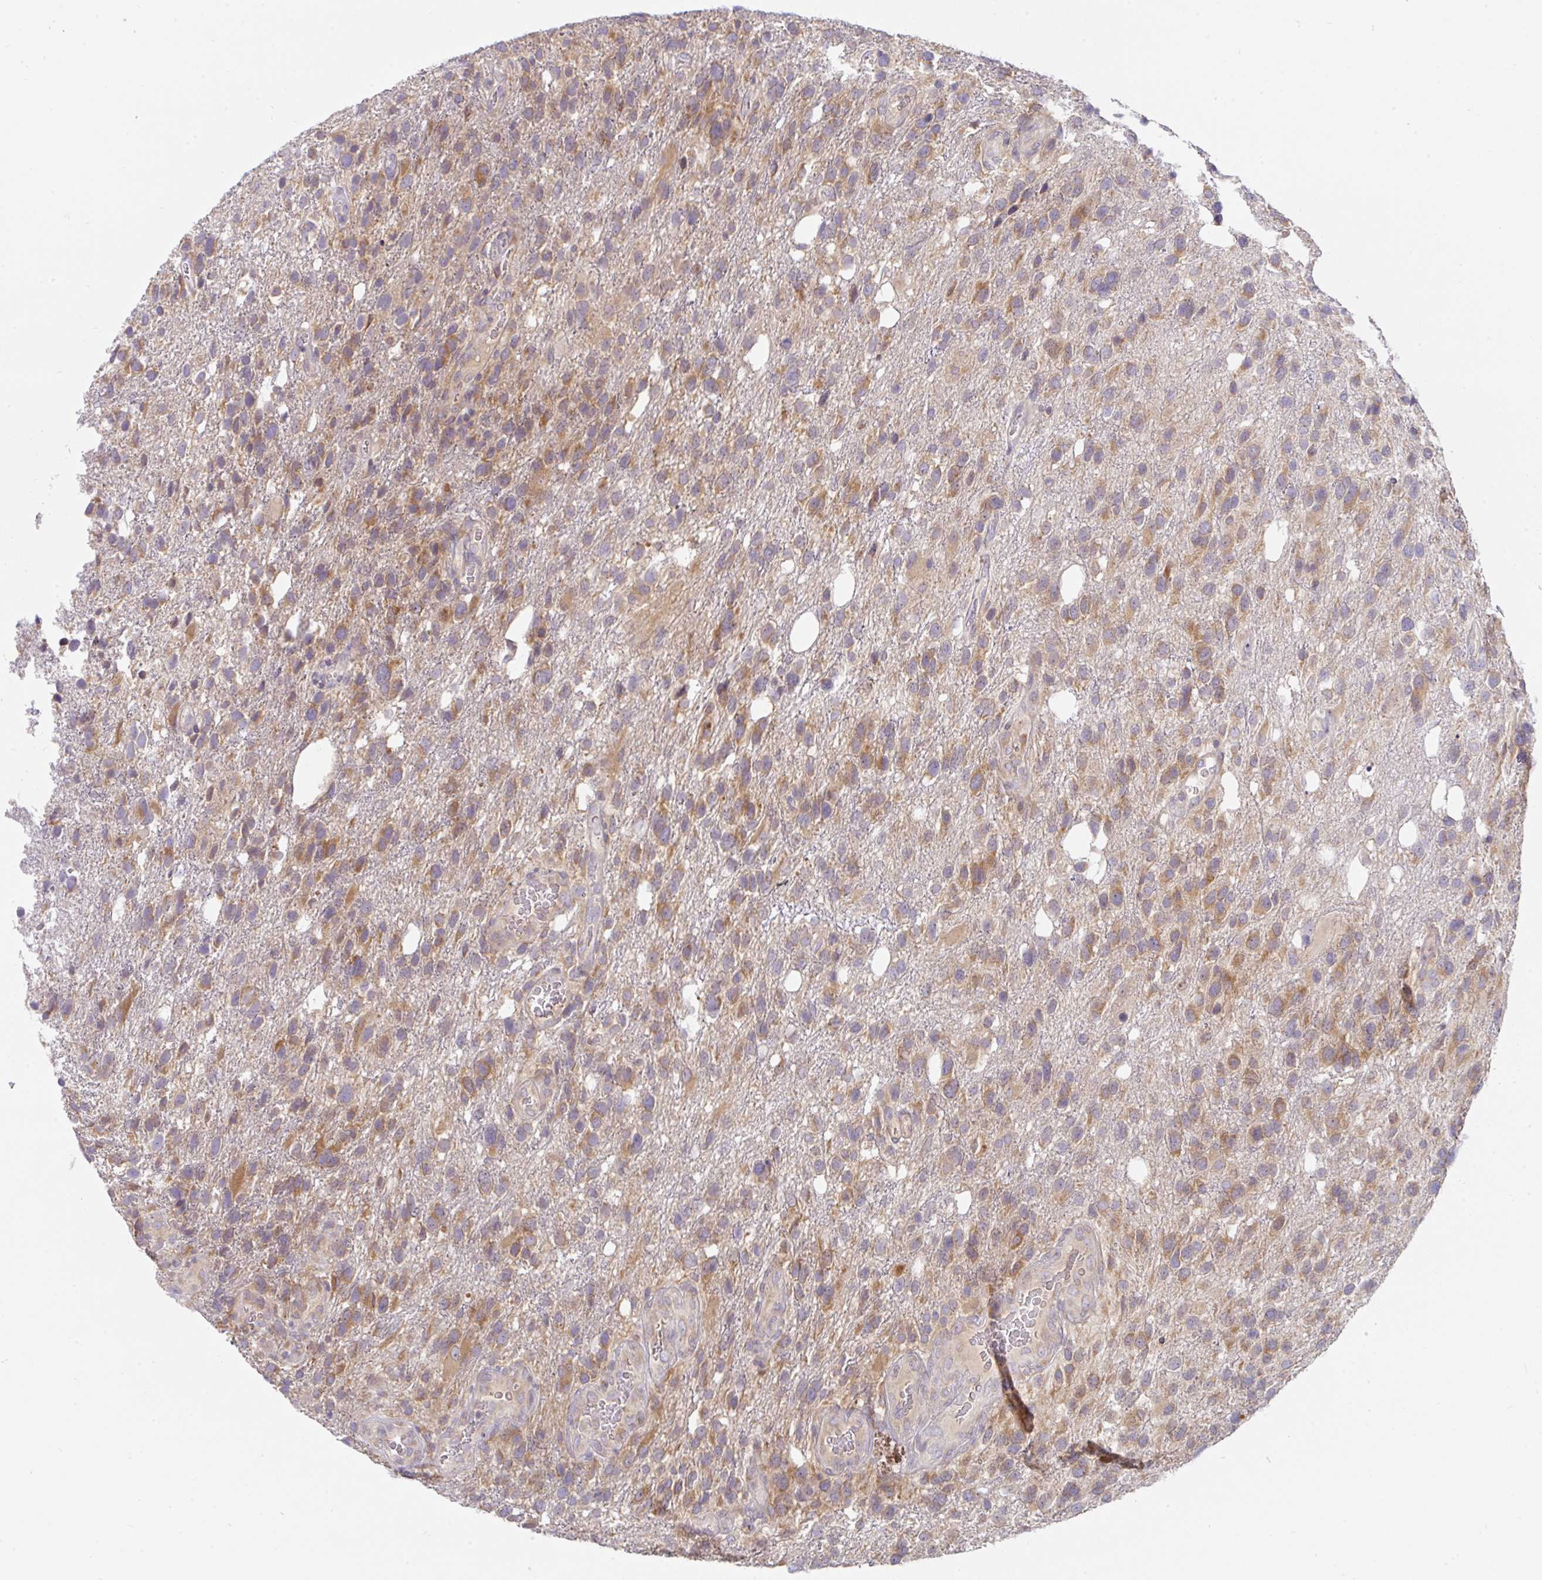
{"staining": {"intensity": "moderate", "quantity": ">75%", "location": "cytoplasmic/membranous"}, "tissue": "glioma", "cell_type": "Tumor cells", "image_type": "cancer", "snomed": [{"axis": "morphology", "description": "Glioma, malignant, High grade"}, {"axis": "topography", "description": "Brain"}], "caption": "DAB (3,3'-diaminobenzidine) immunohistochemical staining of malignant high-grade glioma reveals moderate cytoplasmic/membranous protein expression in about >75% of tumor cells.", "gene": "DERL2", "patient": {"sex": "female", "age": 58}}